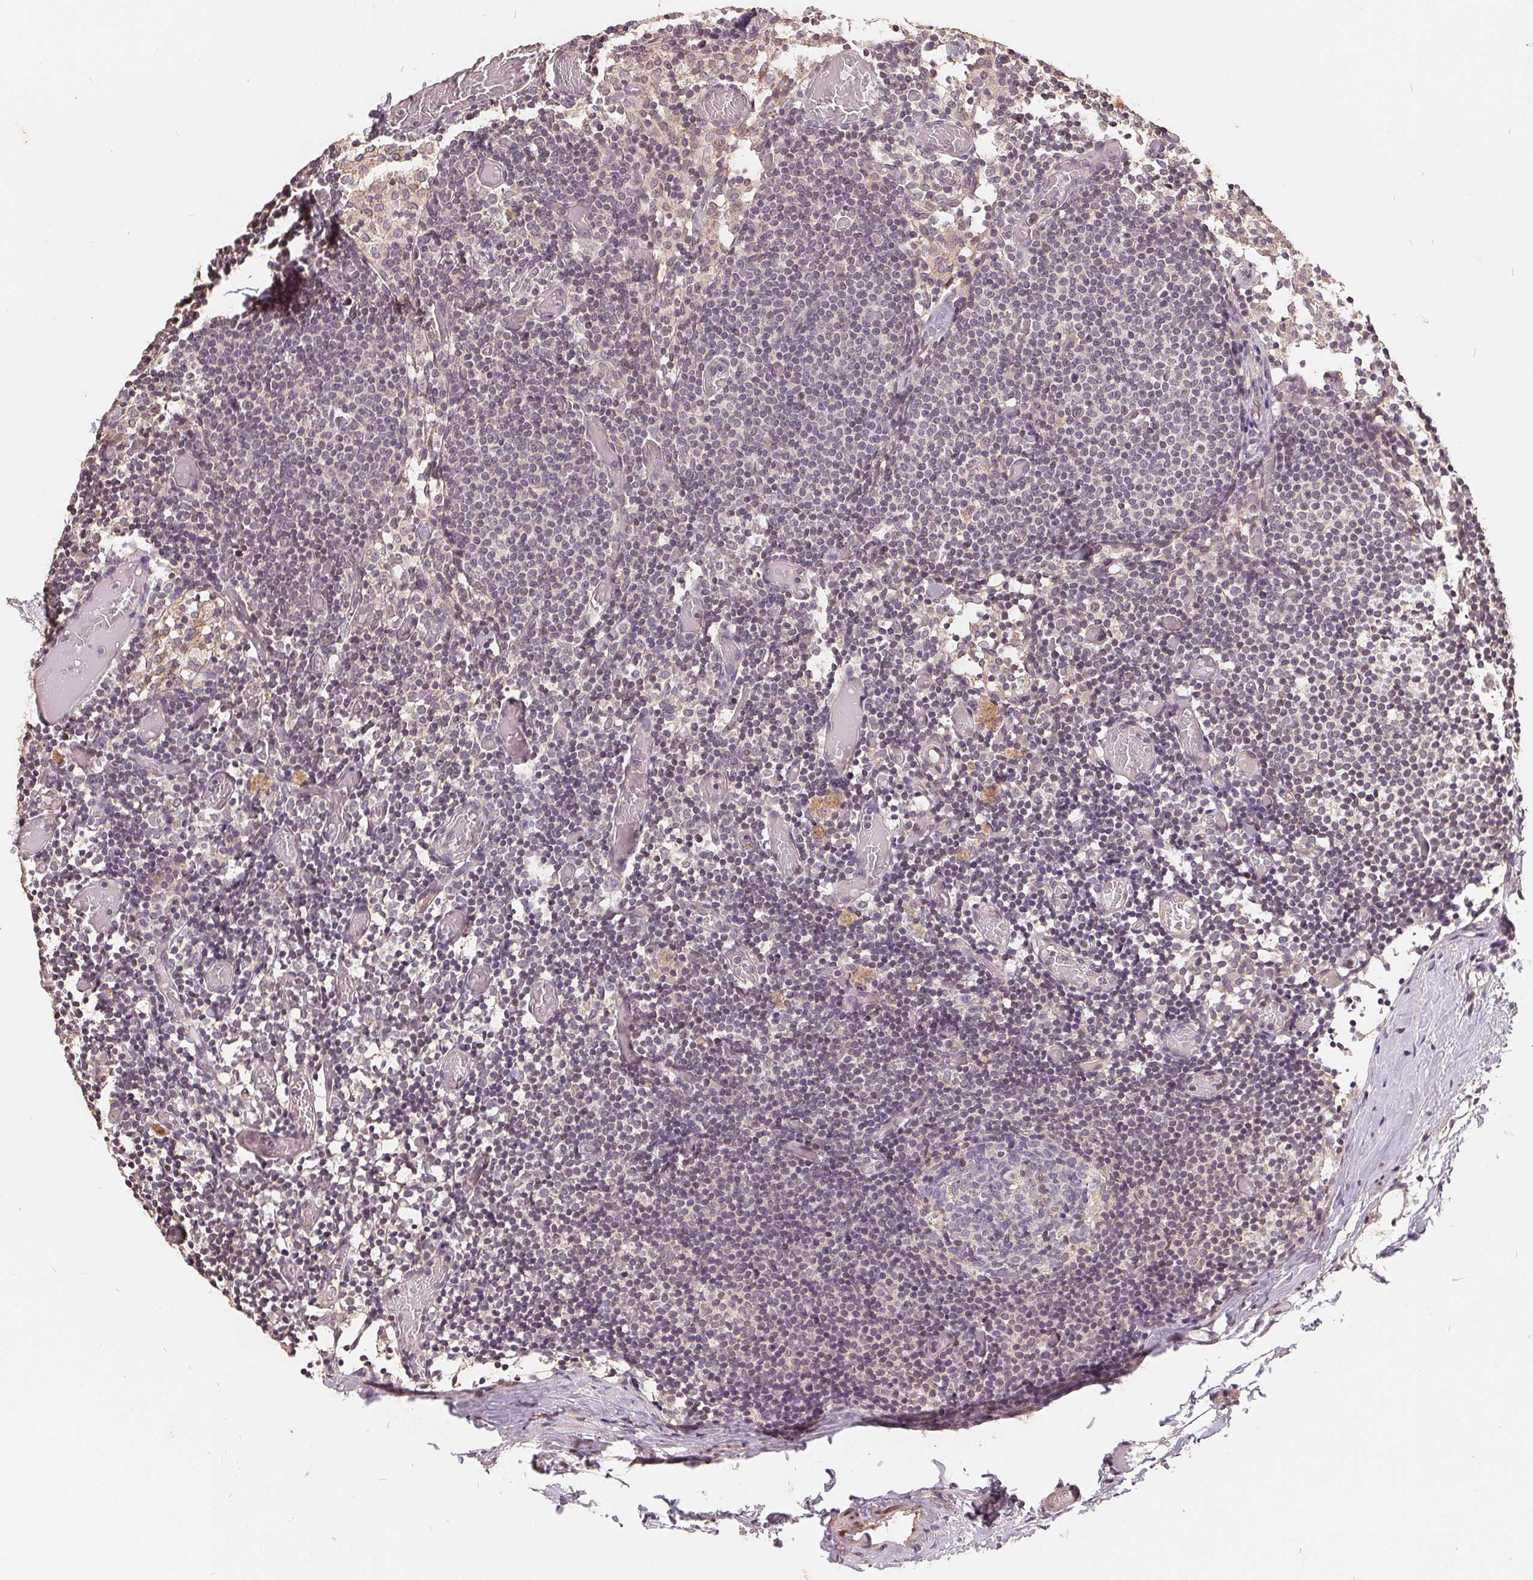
{"staining": {"intensity": "negative", "quantity": "none", "location": "none"}, "tissue": "lymph node", "cell_type": "Germinal center cells", "image_type": "normal", "snomed": [{"axis": "morphology", "description": "Normal tissue, NOS"}, {"axis": "topography", "description": "Lymph node"}], "caption": "DAB immunohistochemical staining of unremarkable lymph node demonstrates no significant staining in germinal center cells.", "gene": "CDIPT", "patient": {"sex": "female", "age": 41}}